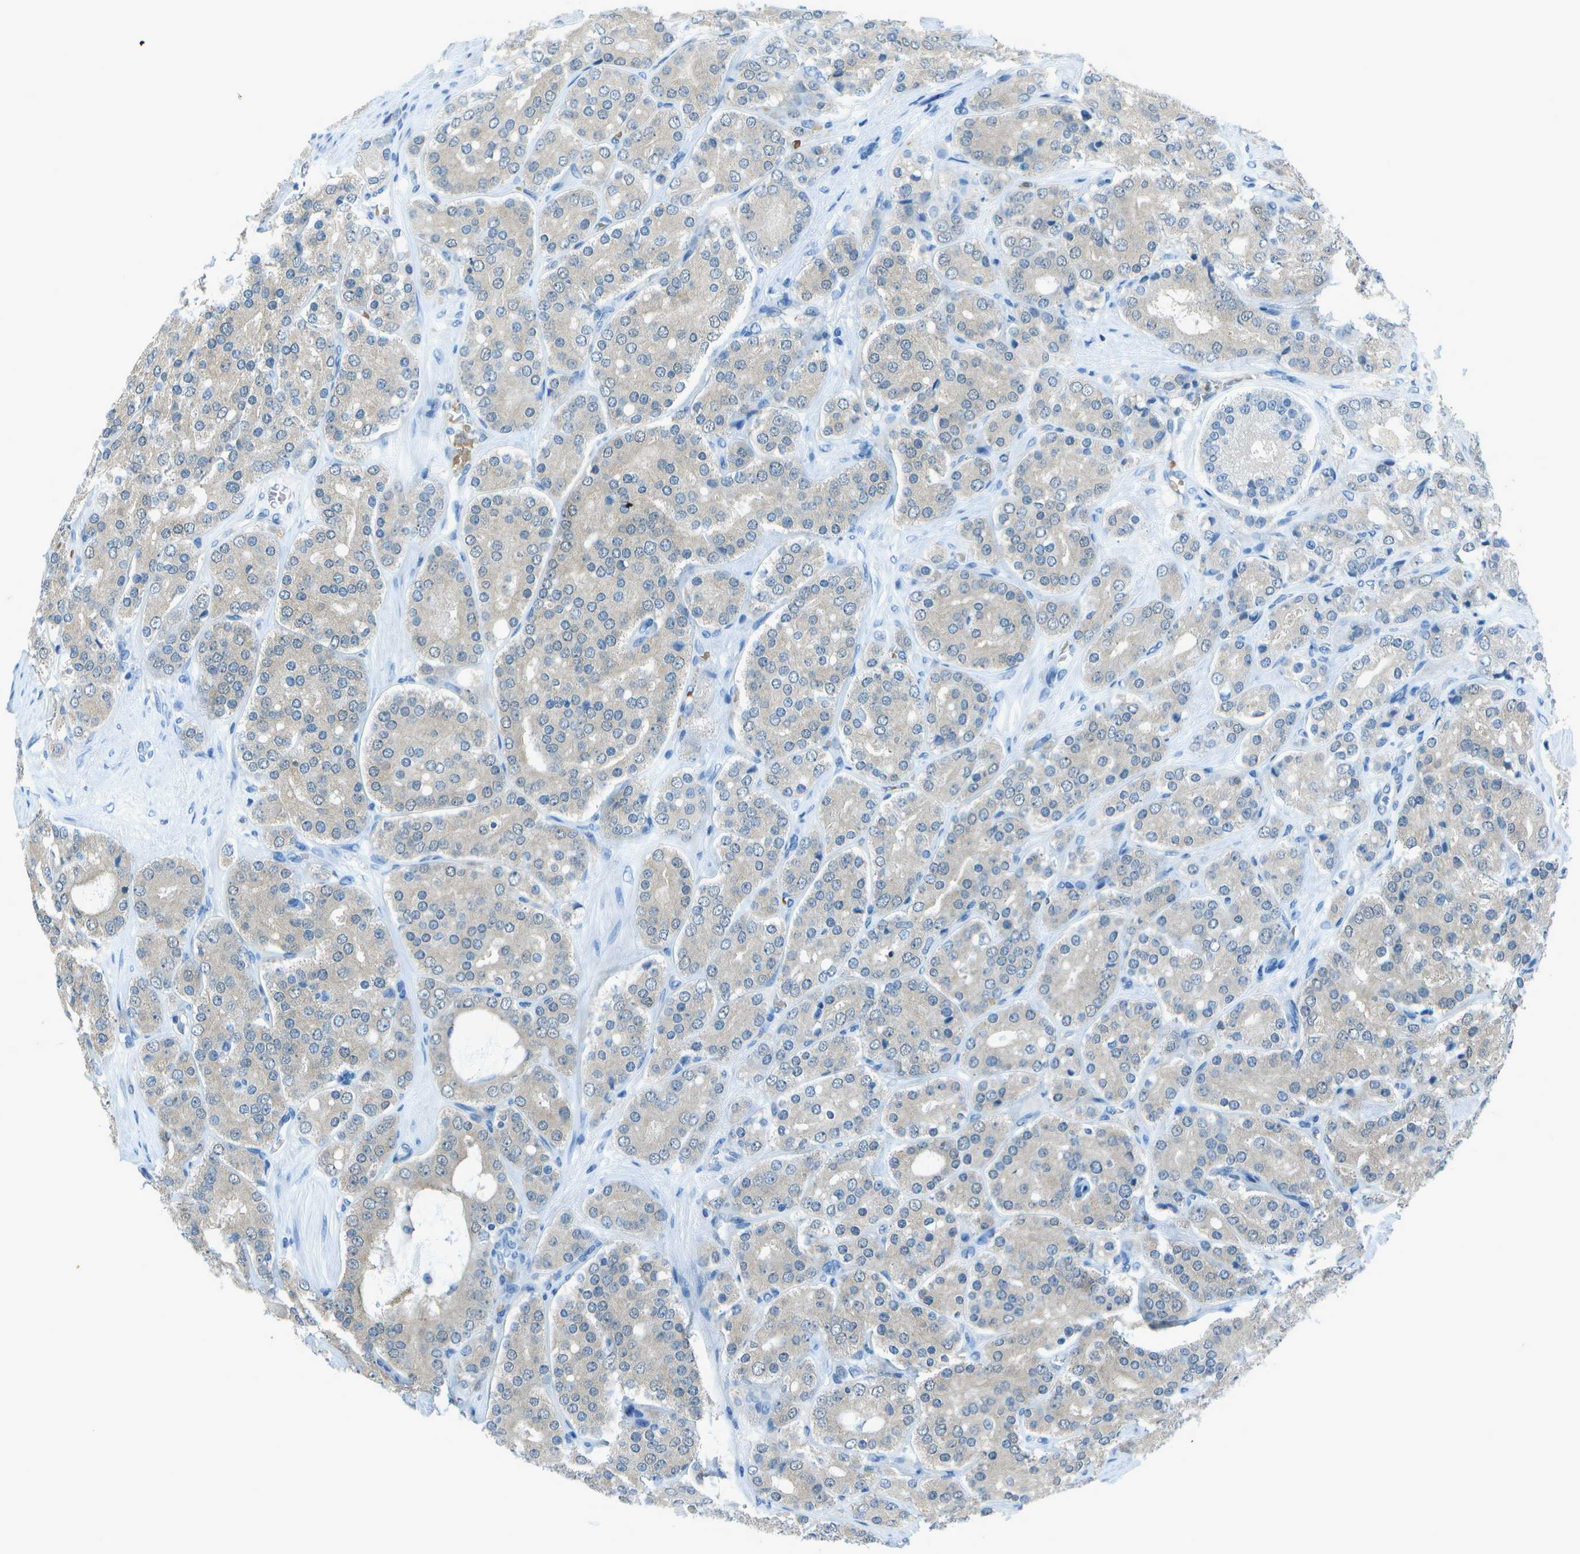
{"staining": {"intensity": "weak", "quantity": "<25%", "location": "cytoplasmic/membranous"}, "tissue": "prostate cancer", "cell_type": "Tumor cells", "image_type": "cancer", "snomed": [{"axis": "morphology", "description": "Adenocarcinoma, High grade"}, {"axis": "topography", "description": "Prostate"}], "caption": "Adenocarcinoma (high-grade) (prostate) stained for a protein using immunohistochemistry shows no expression tumor cells.", "gene": "ASL", "patient": {"sex": "male", "age": 65}}